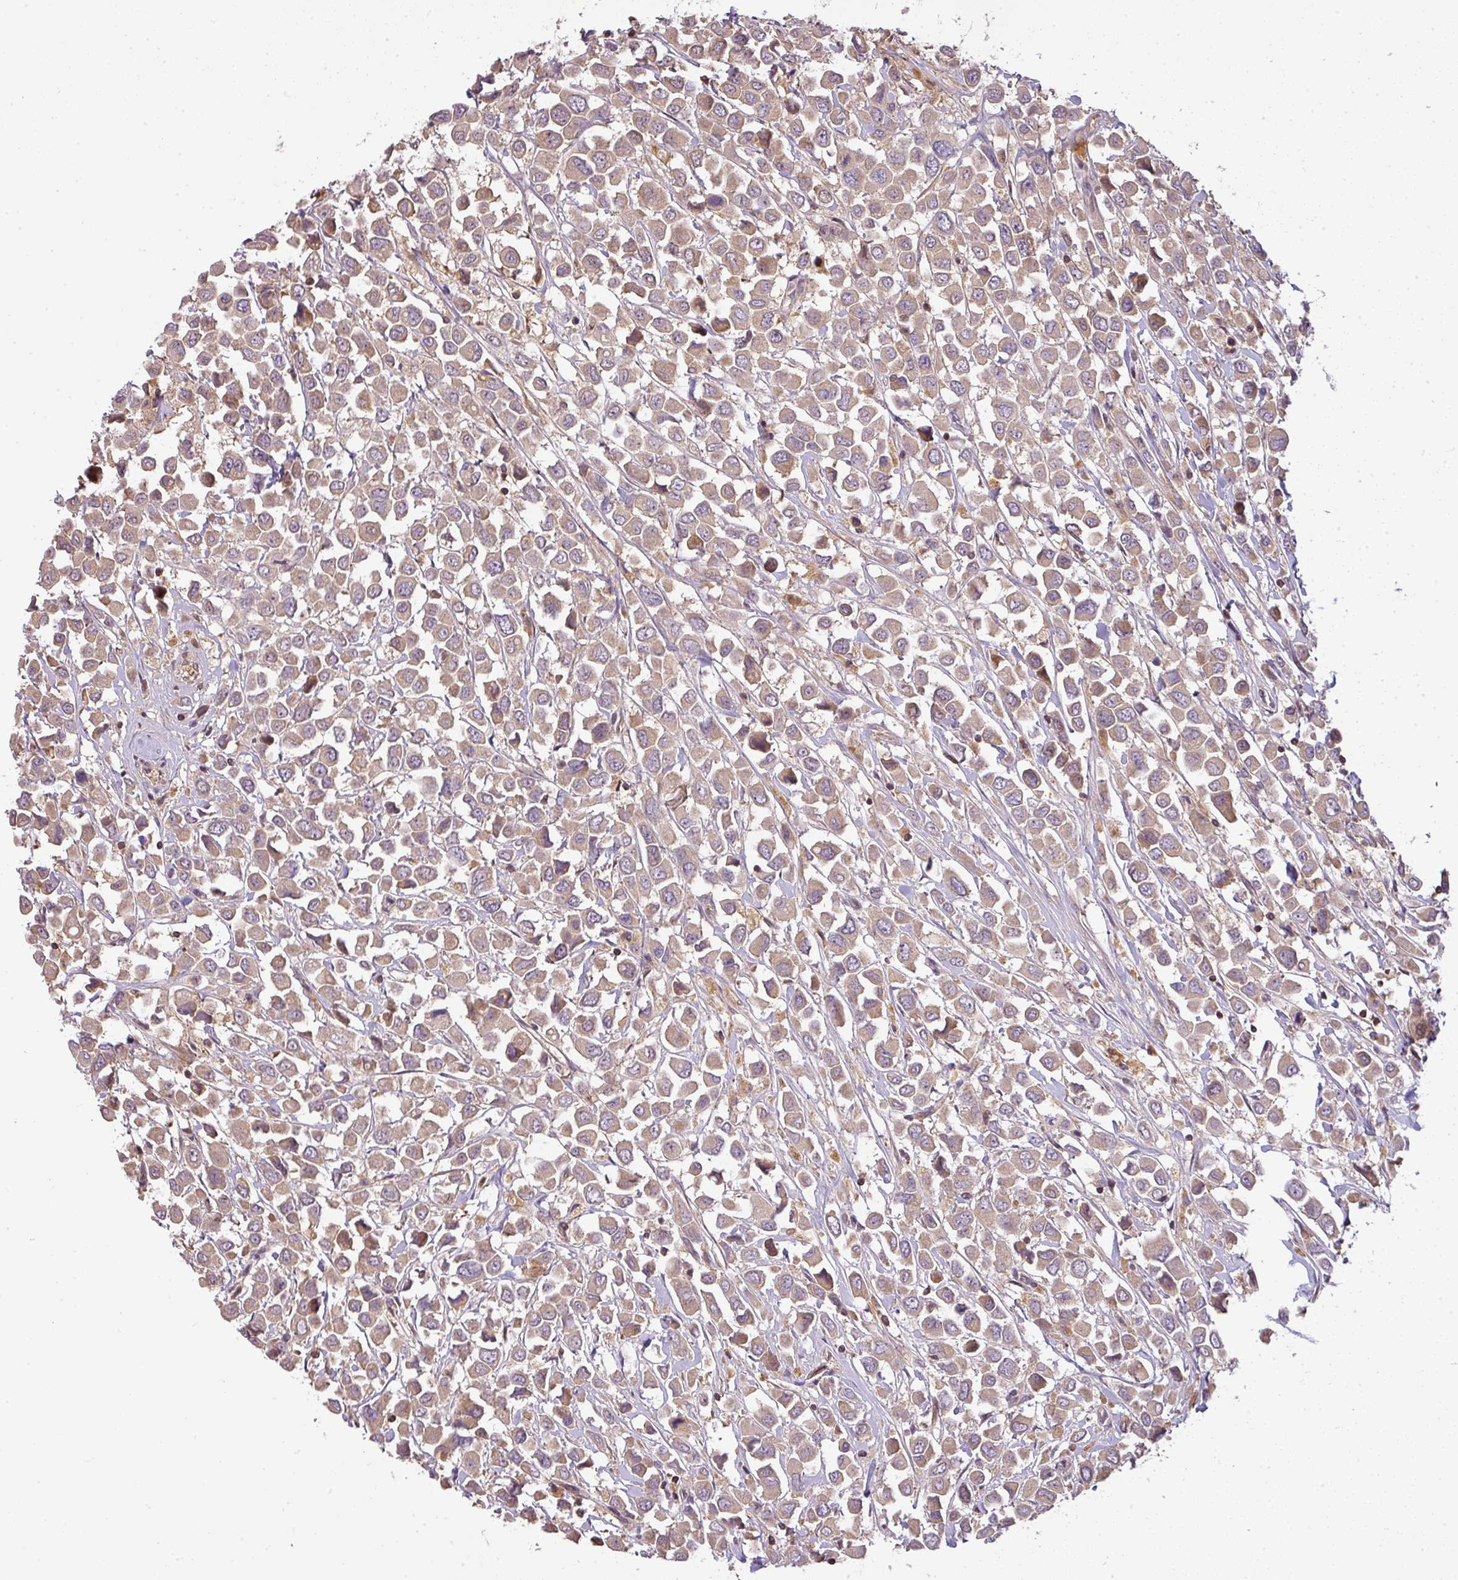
{"staining": {"intensity": "weak", "quantity": ">75%", "location": "cytoplasmic/membranous"}, "tissue": "breast cancer", "cell_type": "Tumor cells", "image_type": "cancer", "snomed": [{"axis": "morphology", "description": "Duct carcinoma"}, {"axis": "topography", "description": "Breast"}], "caption": "DAB (3,3'-diaminobenzidine) immunohistochemical staining of human breast cancer exhibits weak cytoplasmic/membranous protein staining in about >75% of tumor cells.", "gene": "TCL1B", "patient": {"sex": "female", "age": 61}}